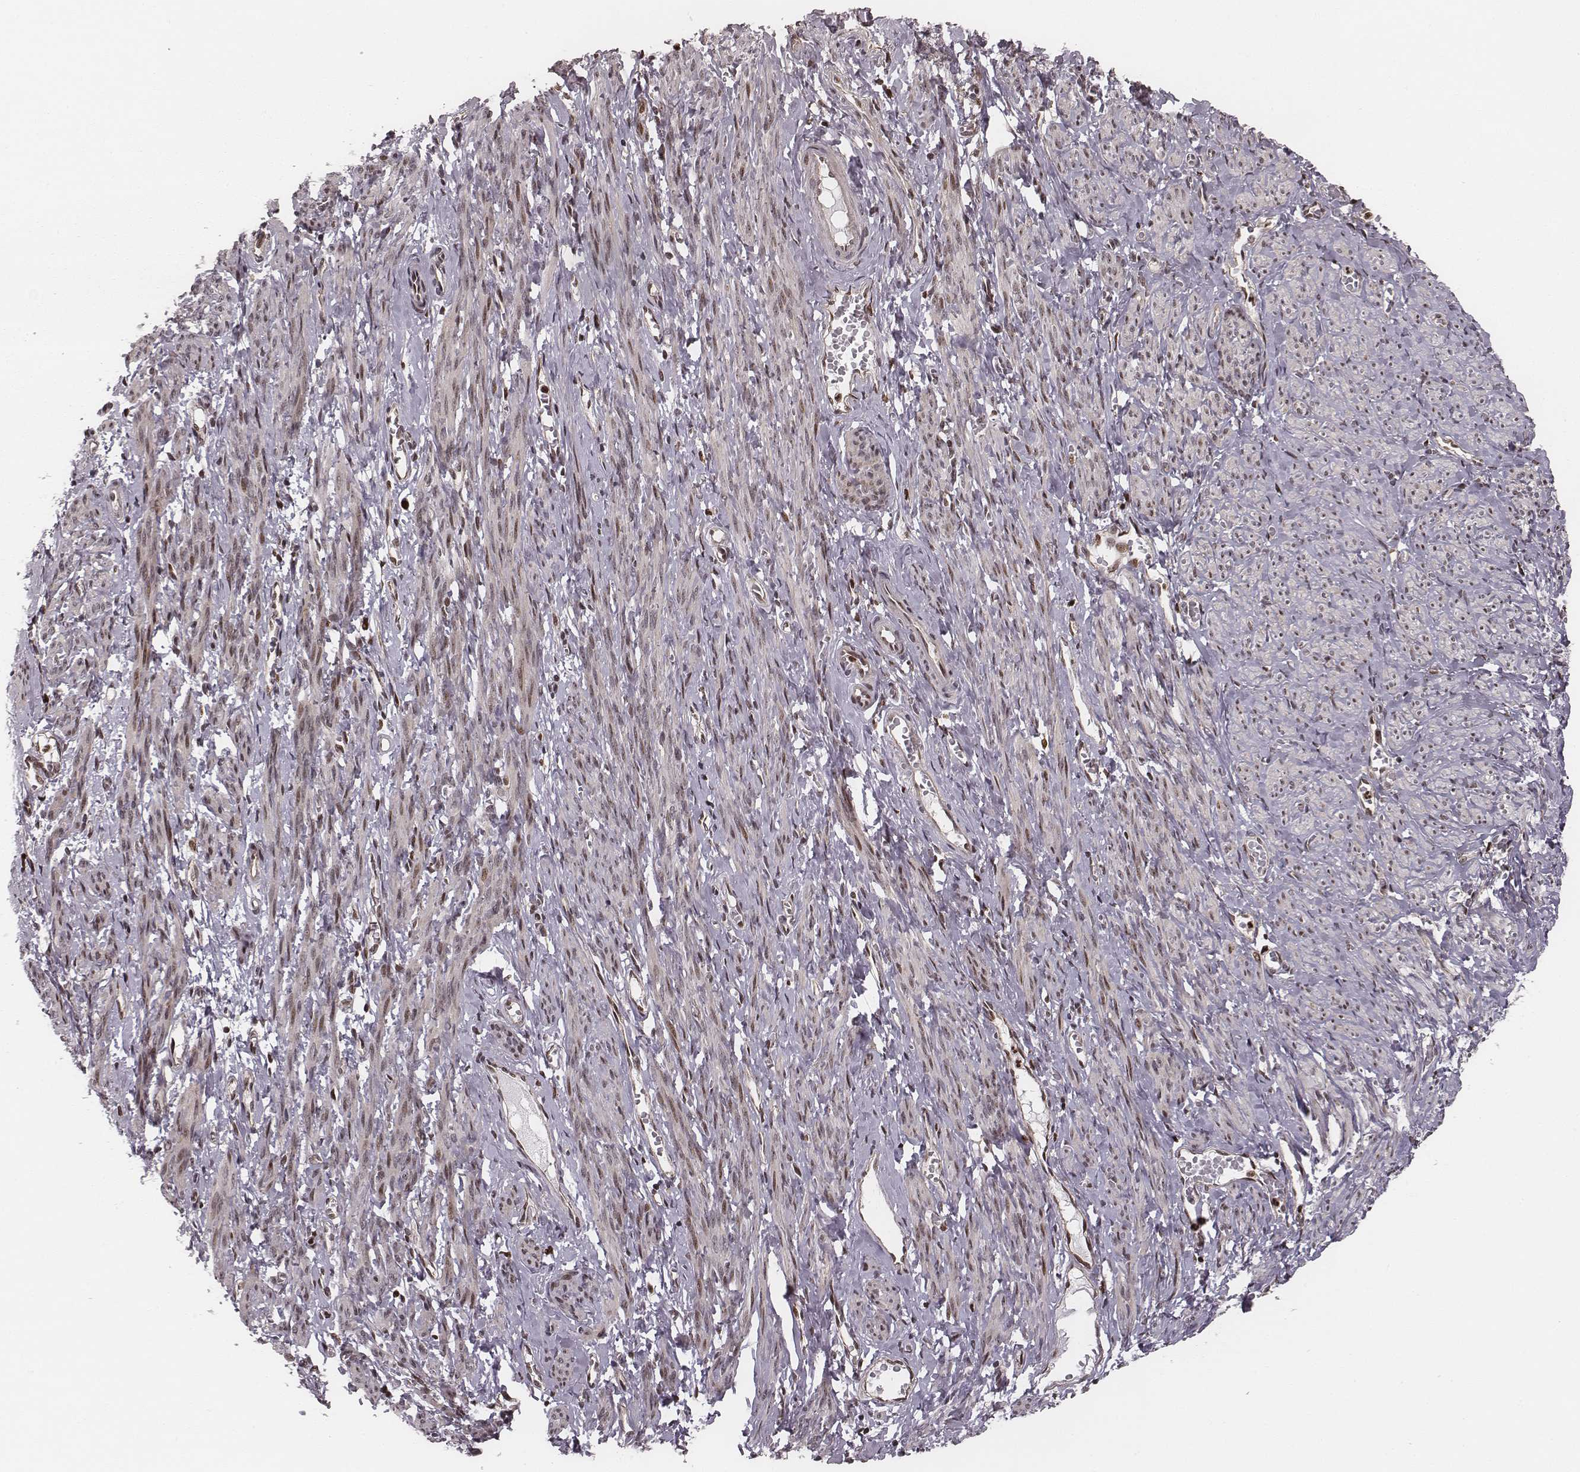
{"staining": {"intensity": "moderate", "quantity": "25%-75%", "location": "nuclear"}, "tissue": "smooth muscle", "cell_type": "Smooth muscle cells", "image_type": "normal", "snomed": [{"axis": "morphology", "description": "Normal tissue, NOS"}, {"axis": "topography", "description": "Smooth muscle"}], "caption": "Immunohistochemistry of normal smooth muscle shows medium levels of moderate nuclear staining in approximately 25%-75% of smooth muscle cells. (DAB = brown stain, brightfield microscopy at high magnification).", "gene": "VRK3", "patient": {"sex": "female", "age": 65}}